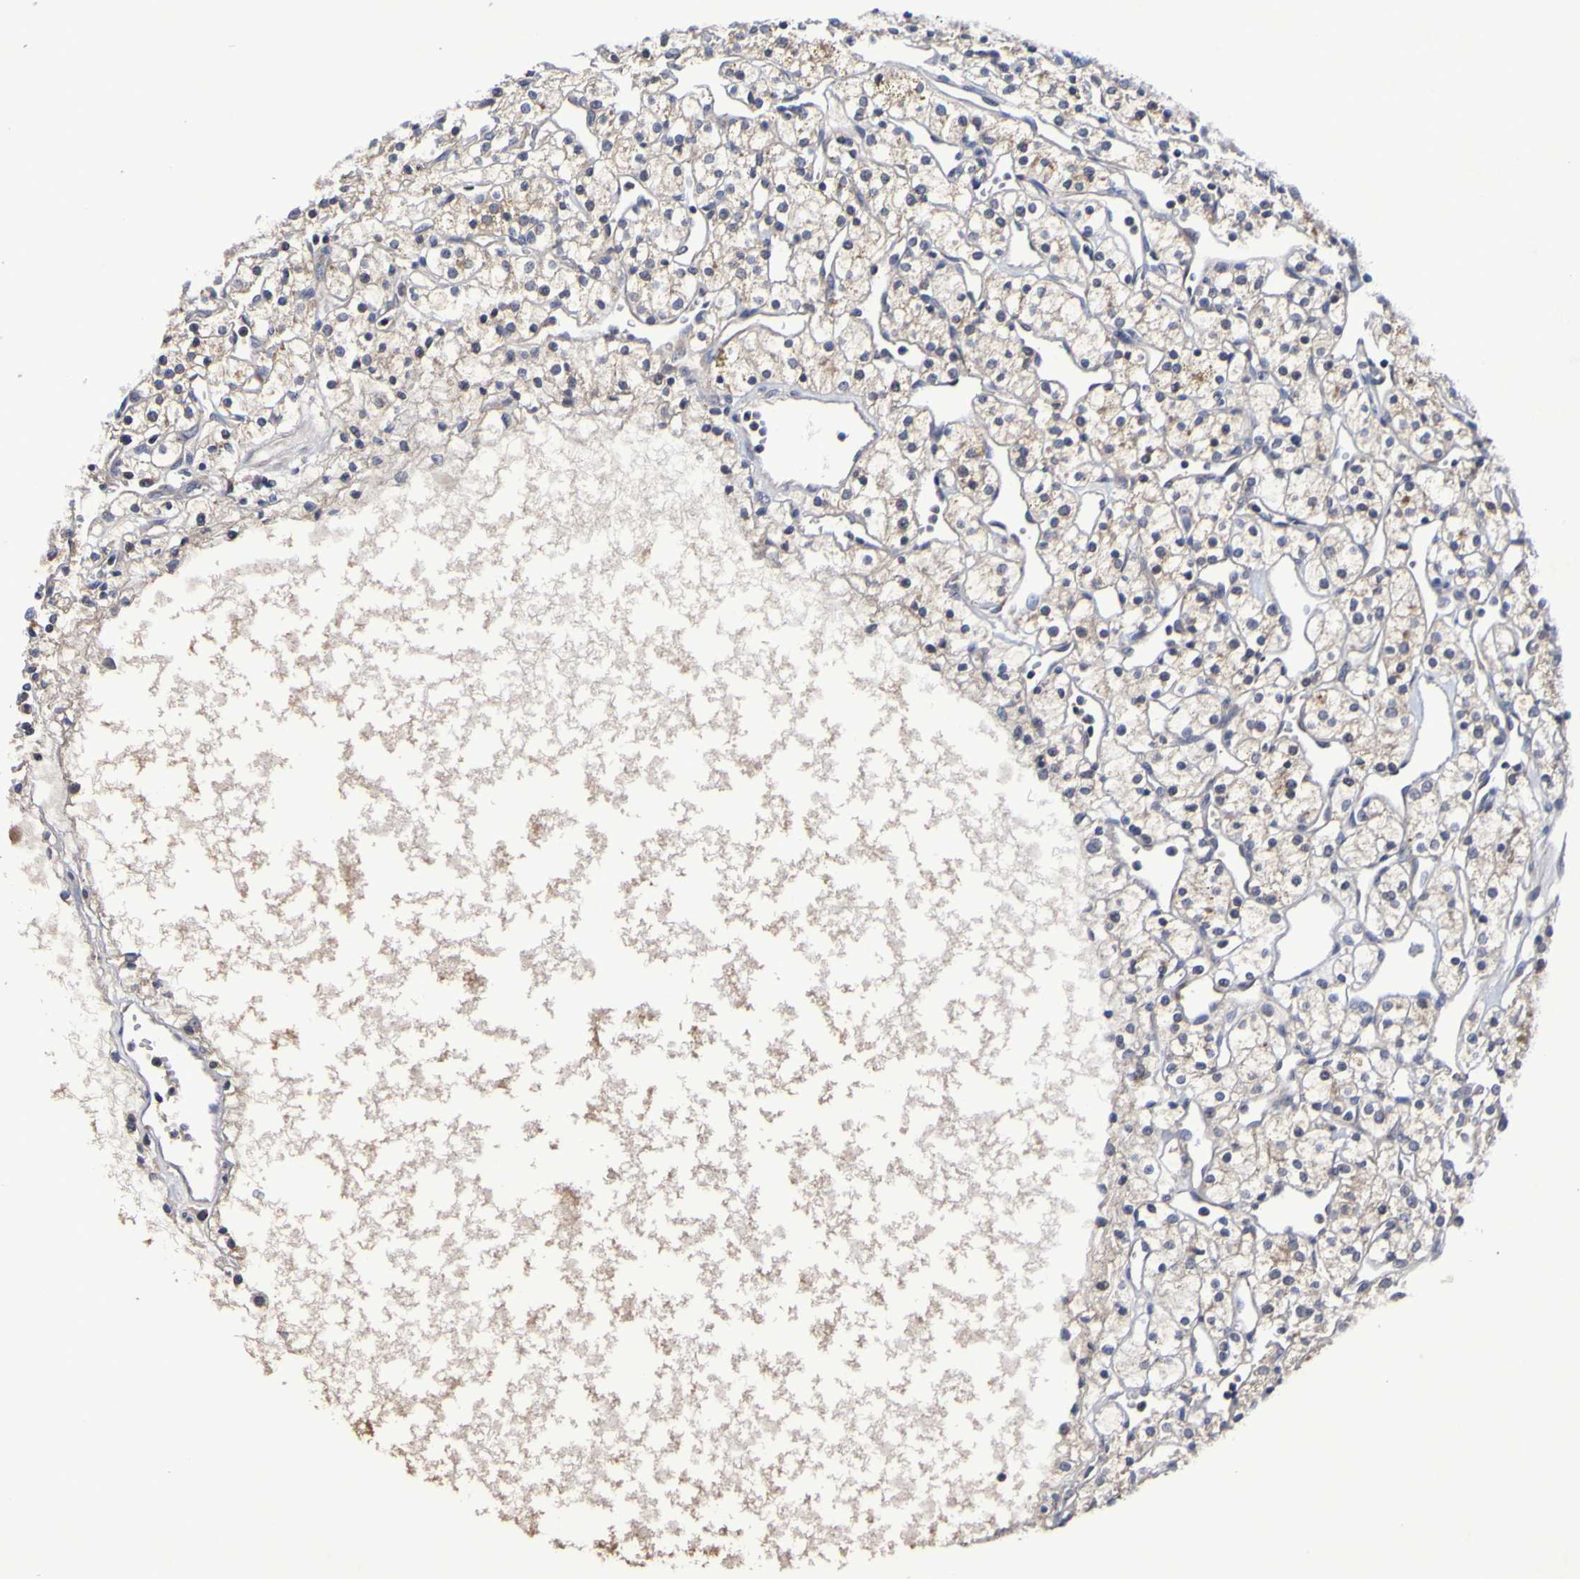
{"staining": {"intensity": "weak", "quantity": "<25%", "location": "cytoplasmic/membranous"}, "tissue": "renal cancer", "cell_type": "Tumor cells", "image_type": "cancer", "snomed": [{"axis": "morphology", "description": "Adenocarcinoma, NOS"}, {"axis": "topography", "description": "Kidney"}], "caption": "This is a image of IHC staining of adenocarcinoma (renal), which shows no positivity in tumor cells.", "gene": "PTP4A2", "patient": {"sex": "female", "age": 60}}